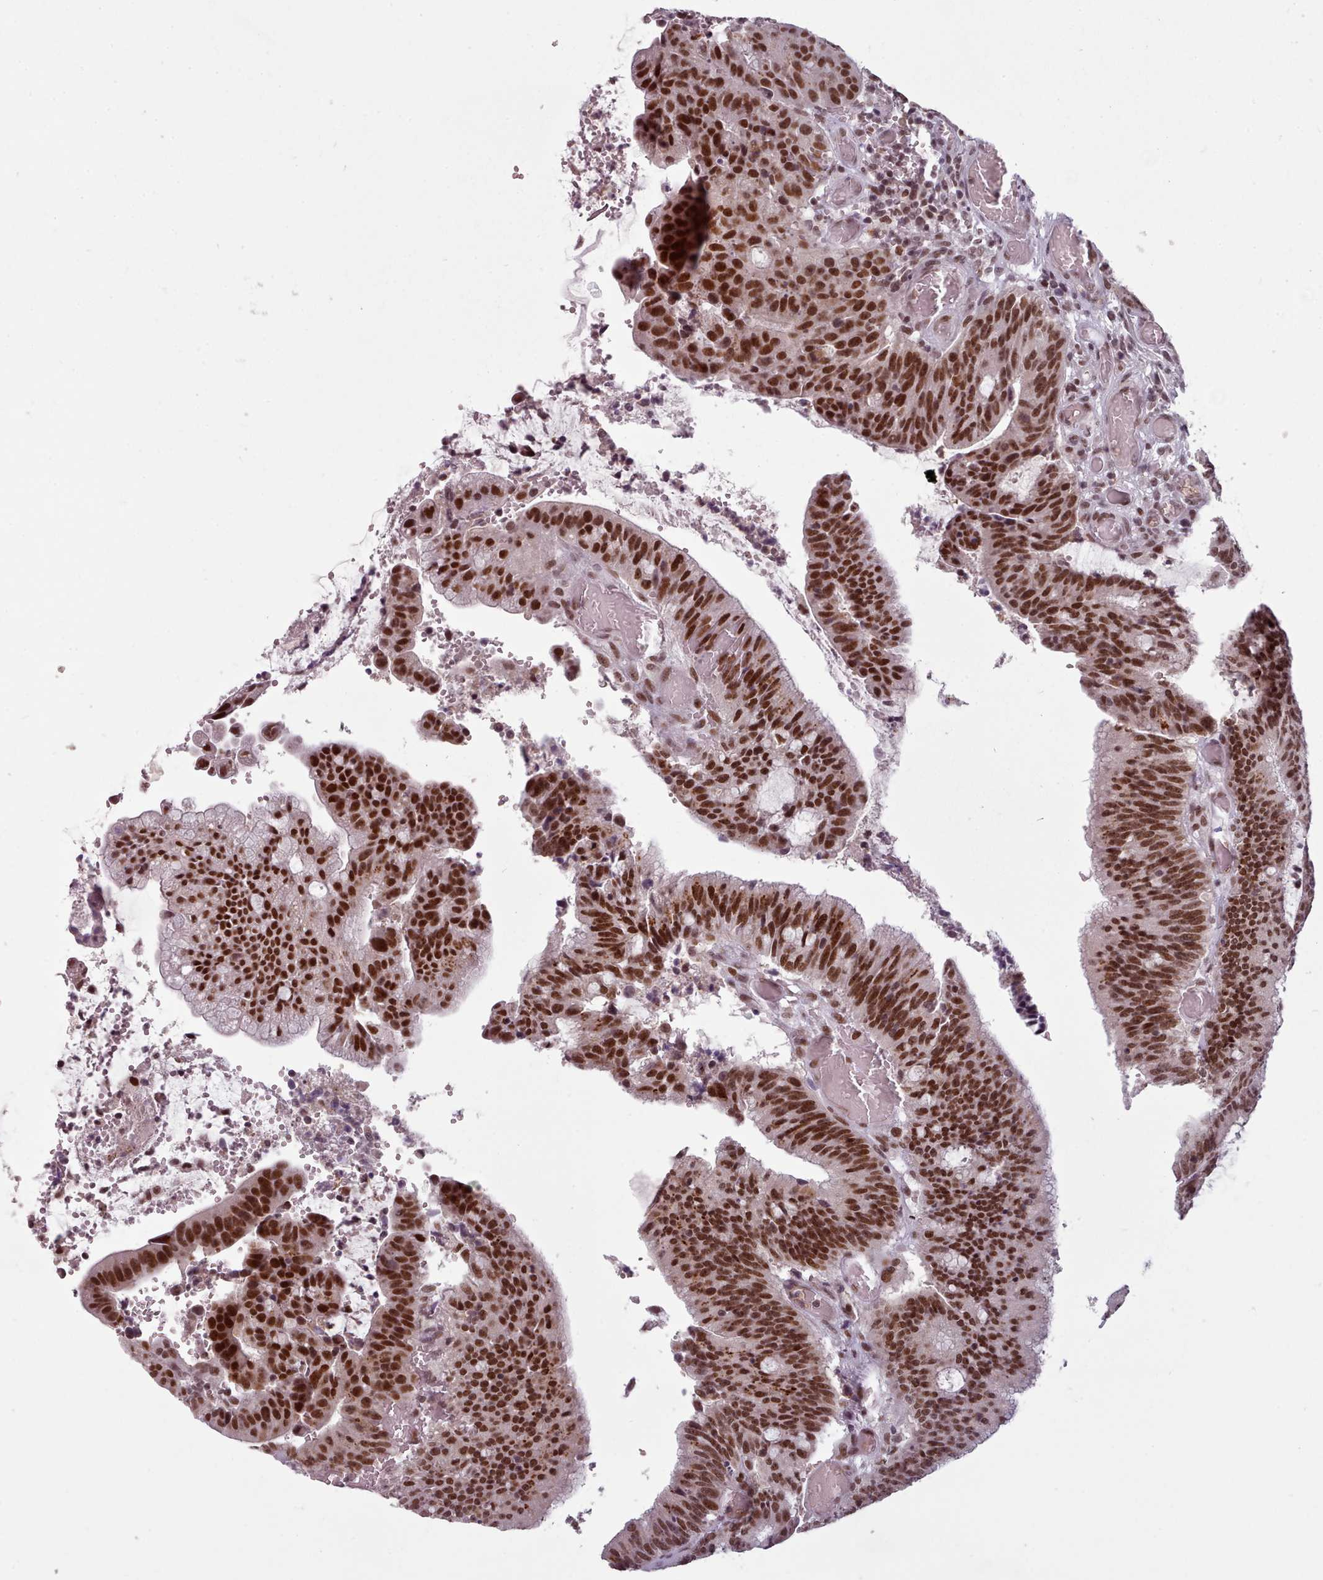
{"staining": {"intensity": "strong", "quantity": ">75%", "location": "nuclear"}, "tissue": "colorectal cancer", "cell_type": "Tumor cells", "image_type": "cancer", "snomed": [{"axis": "morphology", "description": "Adenocarcinoma, NOS"}, {"axis": "topography", "description": "Rectum"}], "caption": "Protein staining exhibits strong nuclear expression in about >75% of tumor cells in colorectal adenocarcinoma. The staining was performed using DAB to visualize the protein expression in brown, while the nuclei were stained in blue with hematoxylin (Magnification: 20x).", "gene": "SRSF9", "patient": {"sex": "female", "age": 77}}